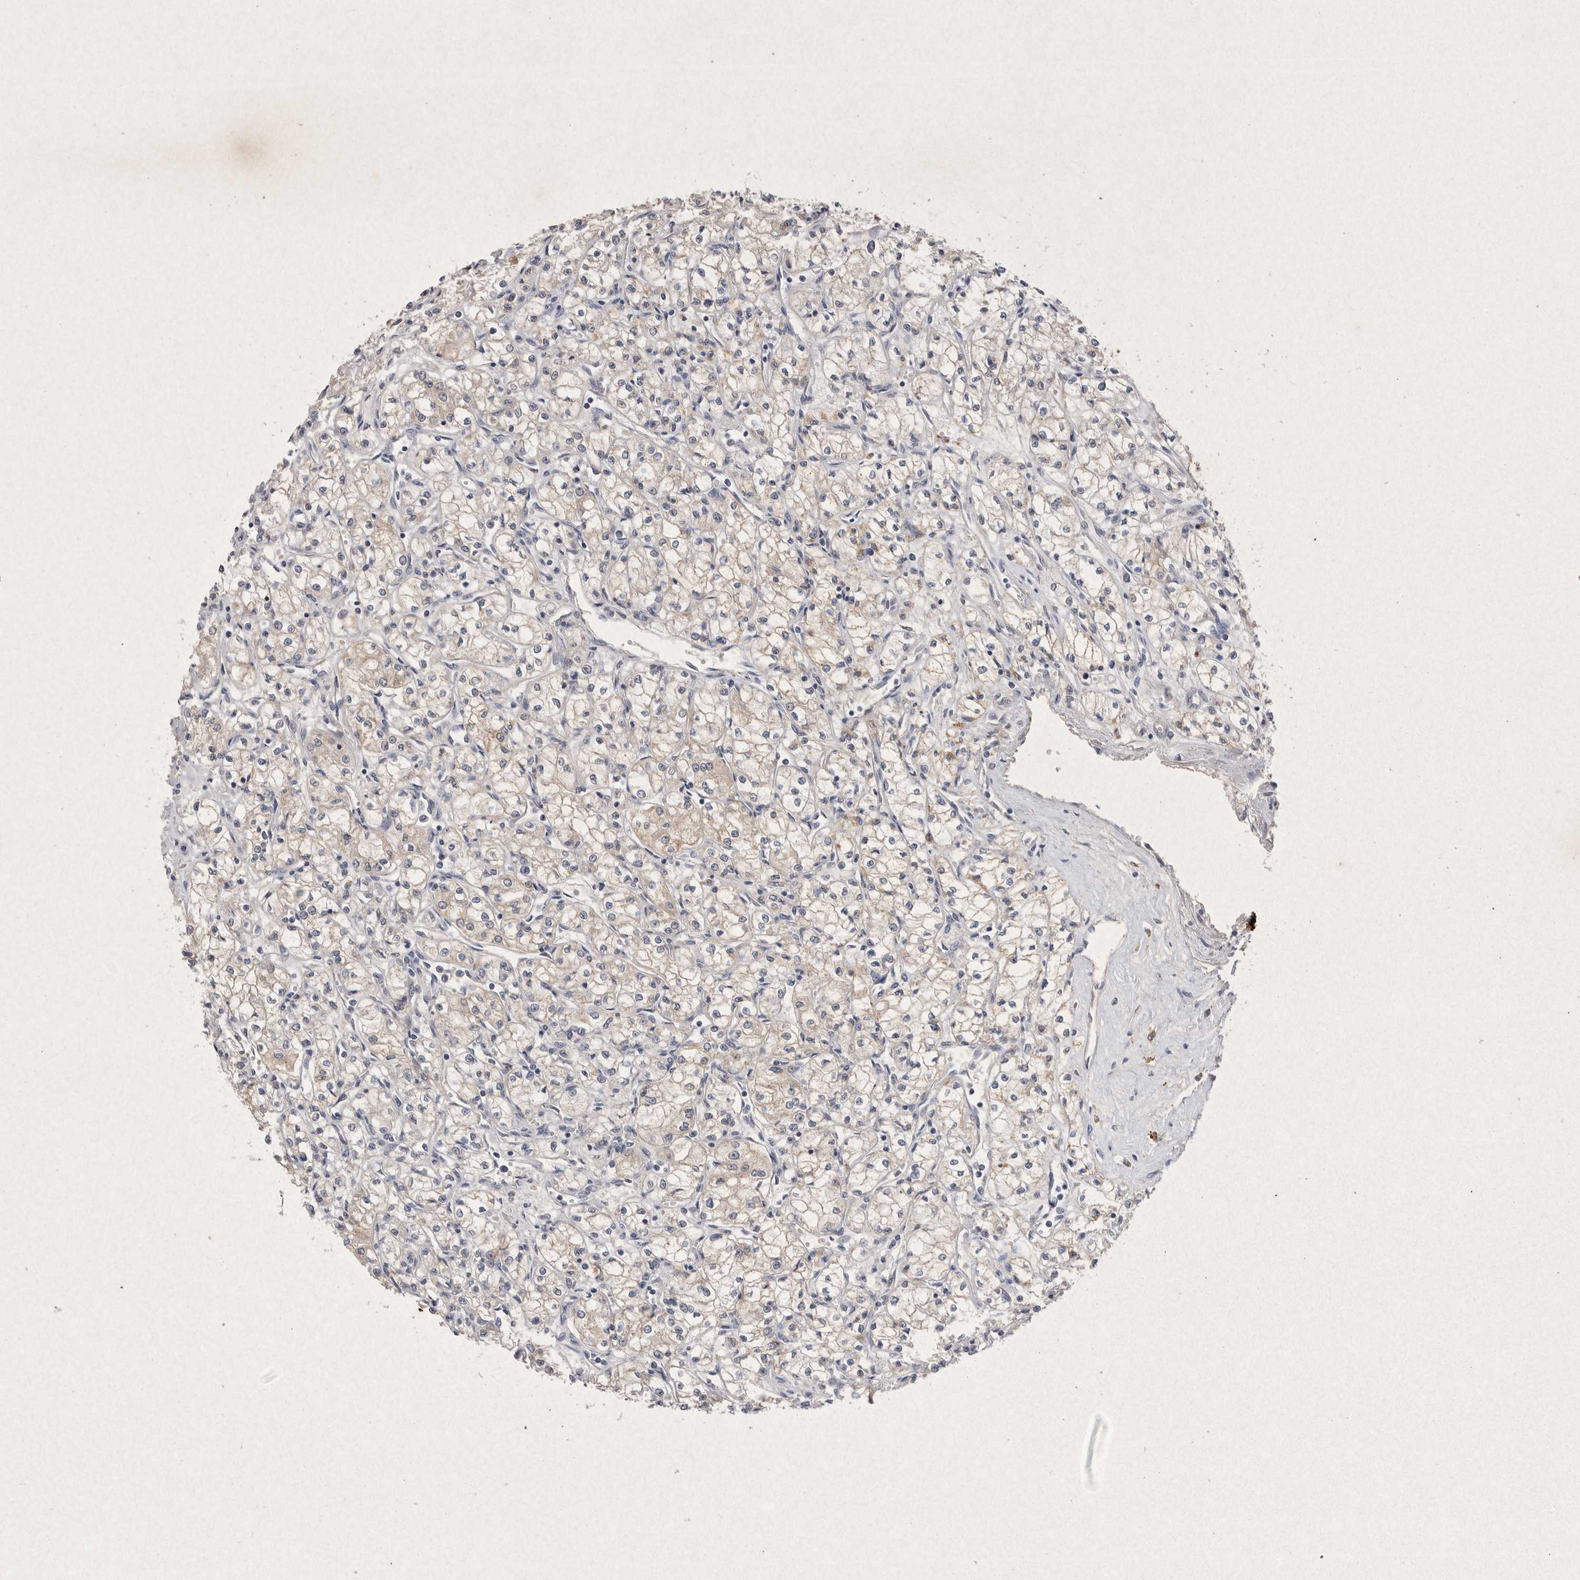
{"staining": {"intensity": "weak", "quantity": "25%-75%", "location": "cytoplasmic/membranous"}, "tissue": "renal cancer", "cell_type": "Tumor cells", "image_type": "cancer", "snomed": [{"axis": "morphology", "description": "Normal tissue, NOS"}, {"axis": "morphology", "description": "Adenocarcinoma, NOS"}, {"axis": "topography", "description": "Kidney"}], "caption": "Tumor cells reveal low levels of weak cytoplasmic/membranous positivity in approximately 25%-75% of cells in renal cancer. The protein is shown in brown color, while the nuclei are stained blue.", "gene": "RASSF3", "patient": {"sex": "male", "age": 59}}